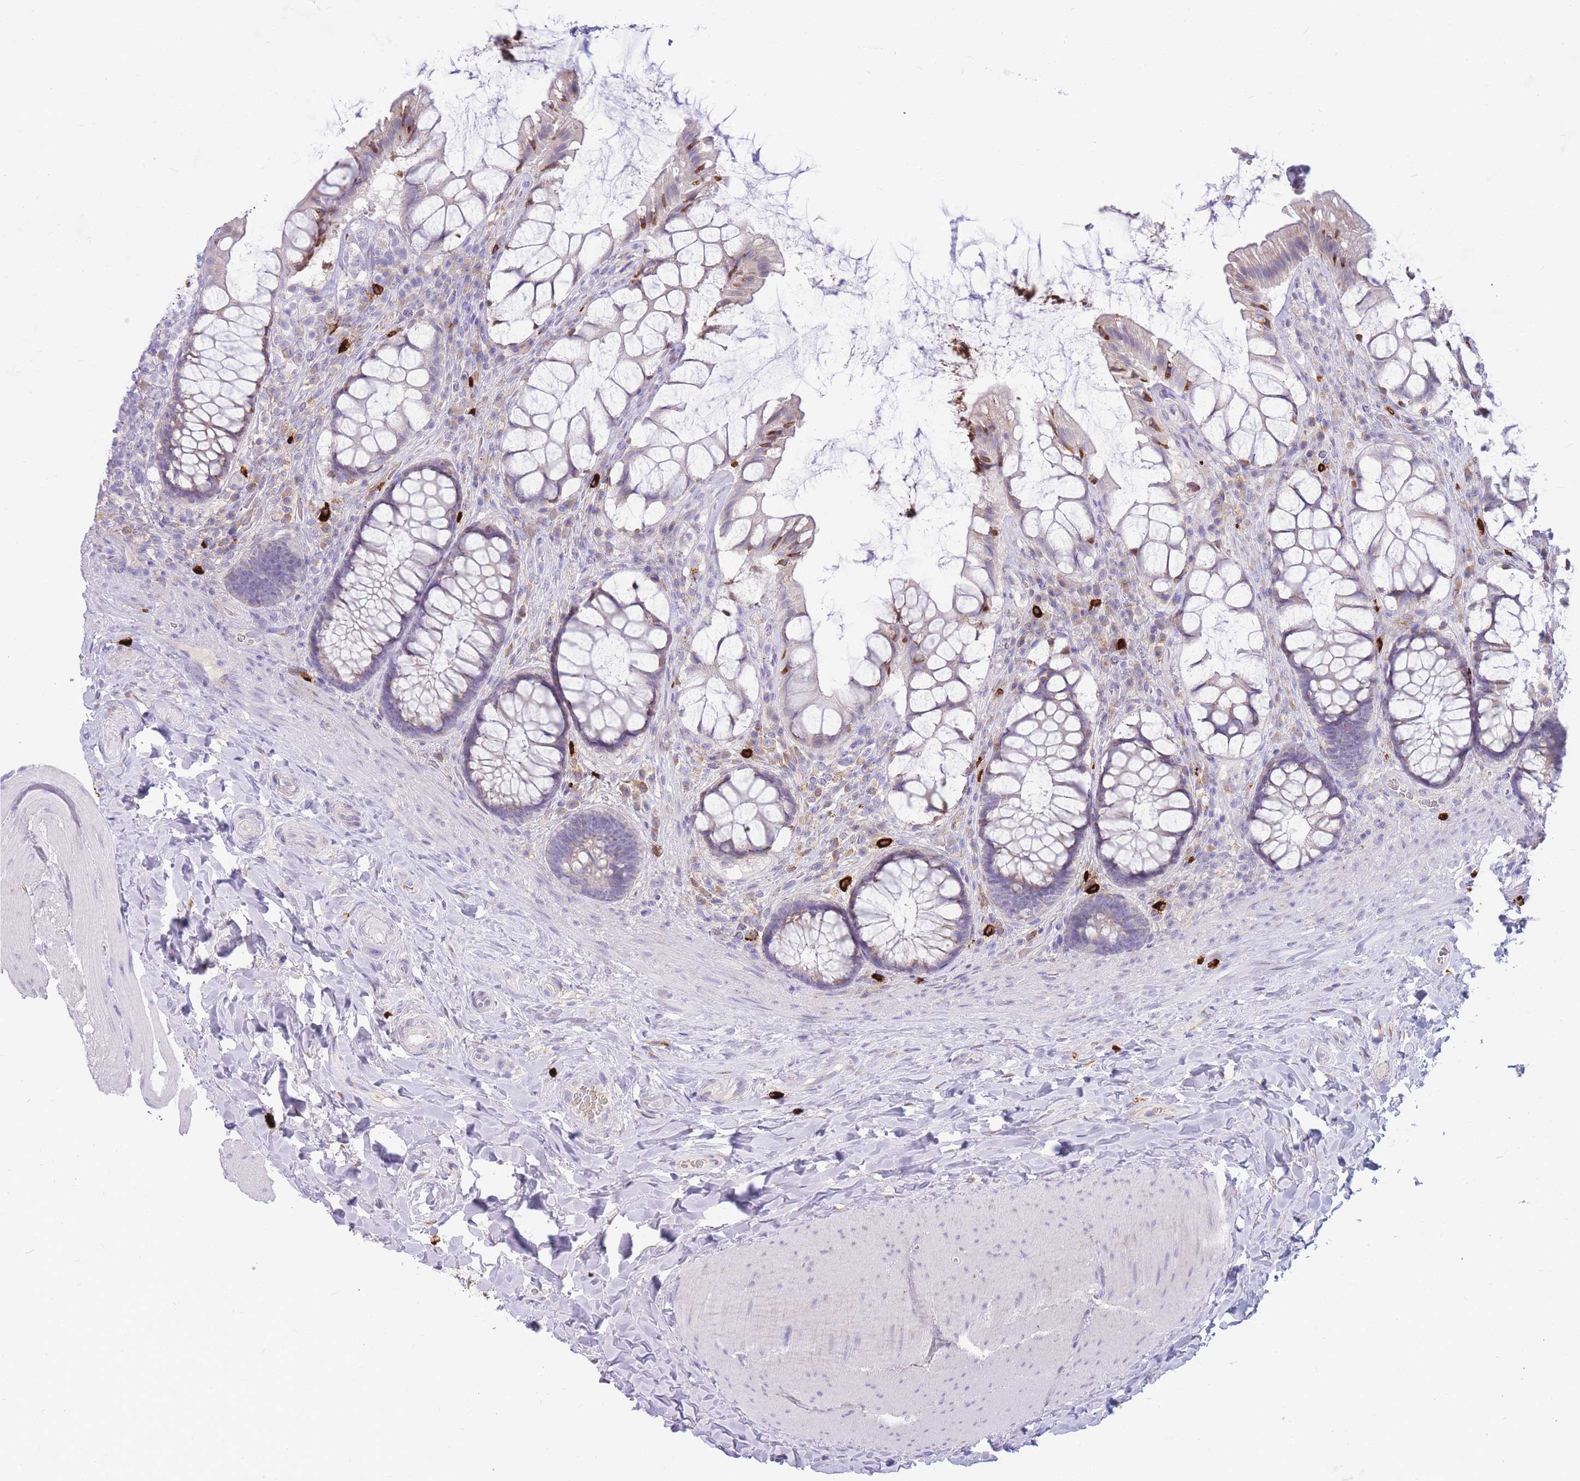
{"staining": {"intensity": "moderate", "quantity": "<25%", "location": "cytoplasmic/membranous"}, "tissue": "rectum", "cell_type": "Glandular cells", "image_type": "normal", "snomed": [{"axis": "morphology", "description": "Normal tissue, NOS"}, {"axis": "topography", "description": "Rectum"}], "caption": "Glandular cells exhibit low levels of moderate cytoplasmic/membranous expression in approximately <25% of cells in benign rectum.", "gene": "TPSAB1", "patient": {"sex": "female", "age": 58}}